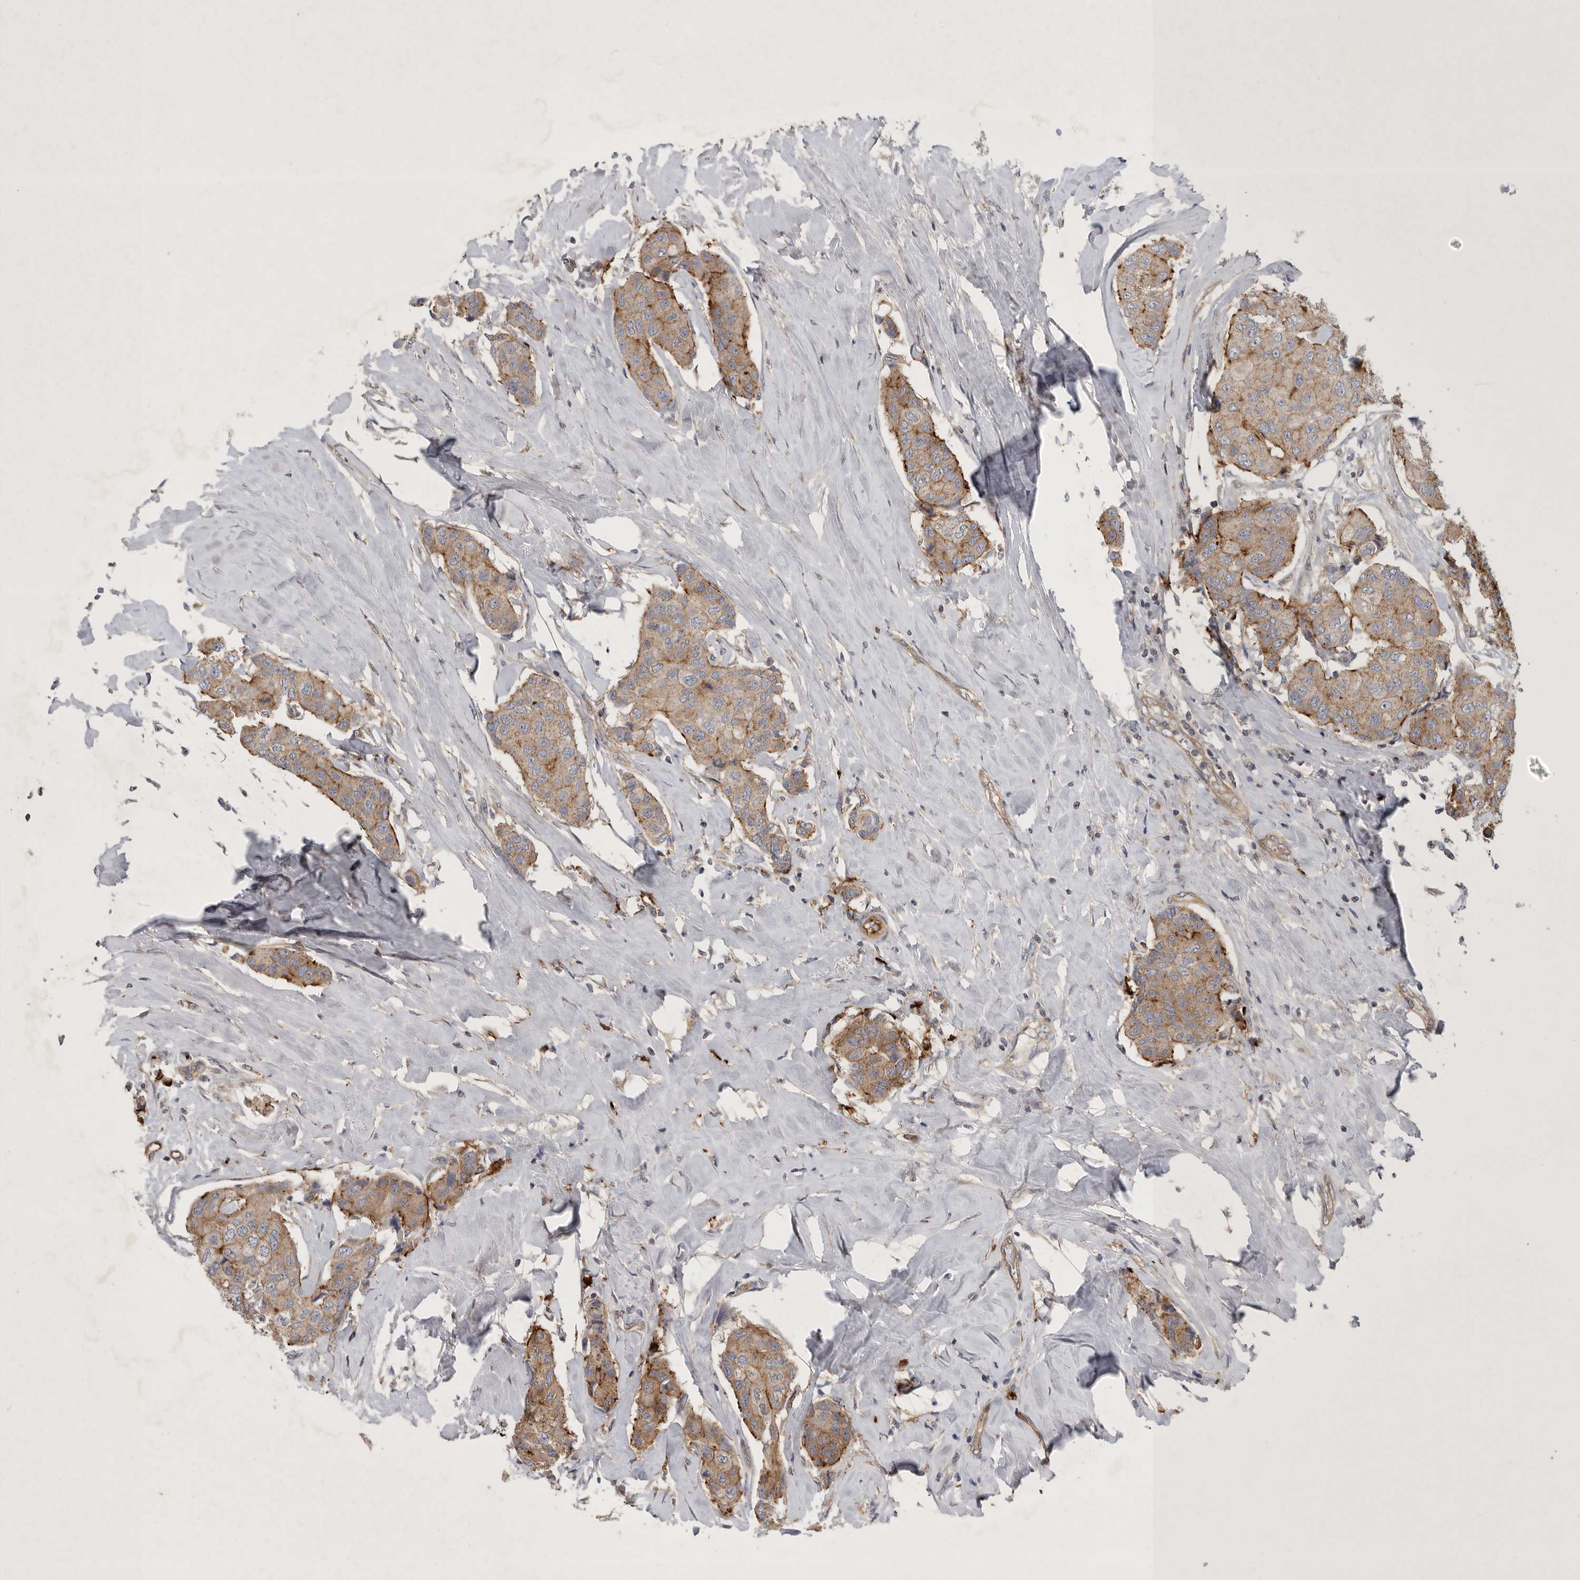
{"staining": {"intensity": "weak", "quantity": ">75%", "location": "cytoplasmic/membranous"}, "tissue": "breast cancer", "cell_type": "Tumor cells", "image_type": "cancer", "snomed": [{"axis": "morphology", "description": "Duct carcinoma"}, {"axis": "topography", "description": "Breast"}], "caption": "Breast cancer (infiltrating ductal carcinoma) stained with a protein marker demonstrates weak staining in tumor cells.", "gene": "MLPH", "patient": {"sex": "female", "age": 80}}